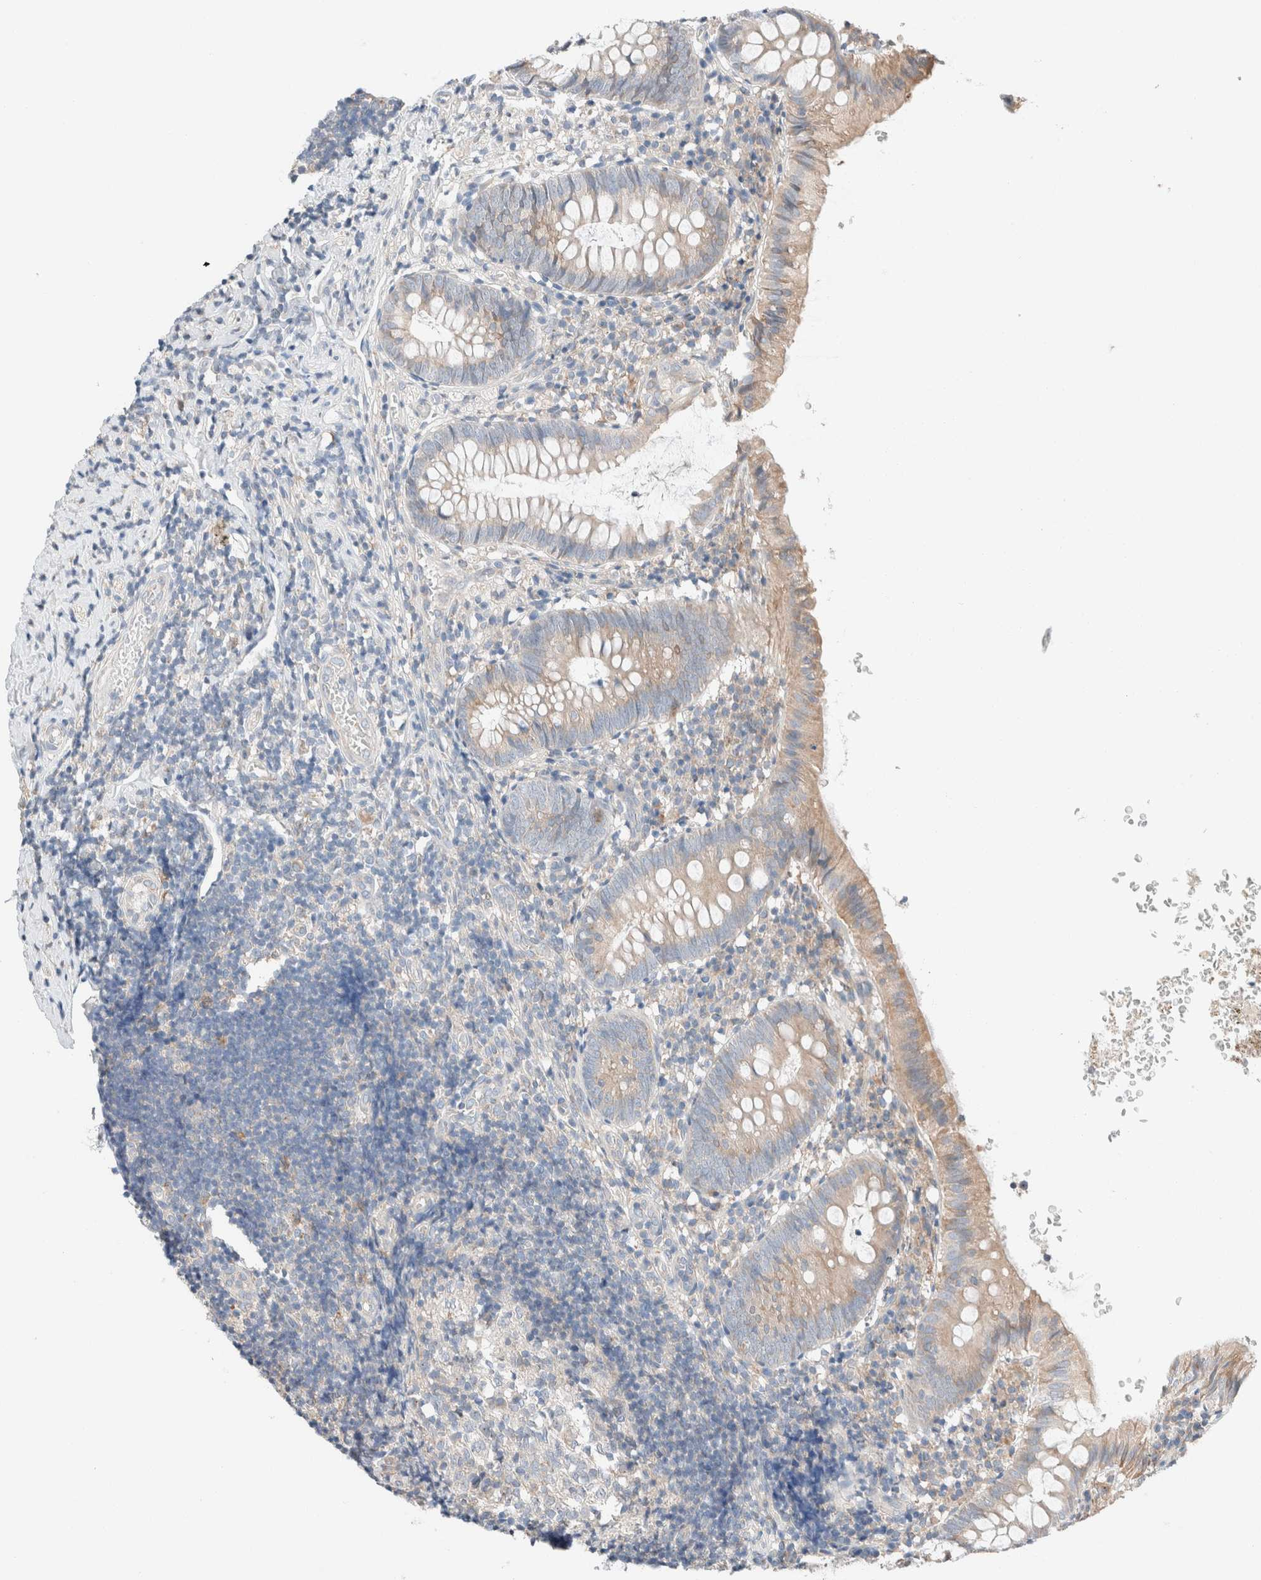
{"staining": {"intensity": "moderate", "quantity": ">75%", "location": "cytoplasmic/membranous"}, "tissue": "appendix", "cell_type": "Glandular cells", "image_type": "normal", "snomed": [{"axis": "morphology", "description": "Normal tissue, NOS"}, {"axis": "topography", "description": "Appendix"}], "caption": "A histopathology image of human appendix stained for a protein exhibits moderate cytoplasmic/membranous brown staining in glandular cells.", "gene": "PCM1", "patient": {"sex": "male", "age": 8}}